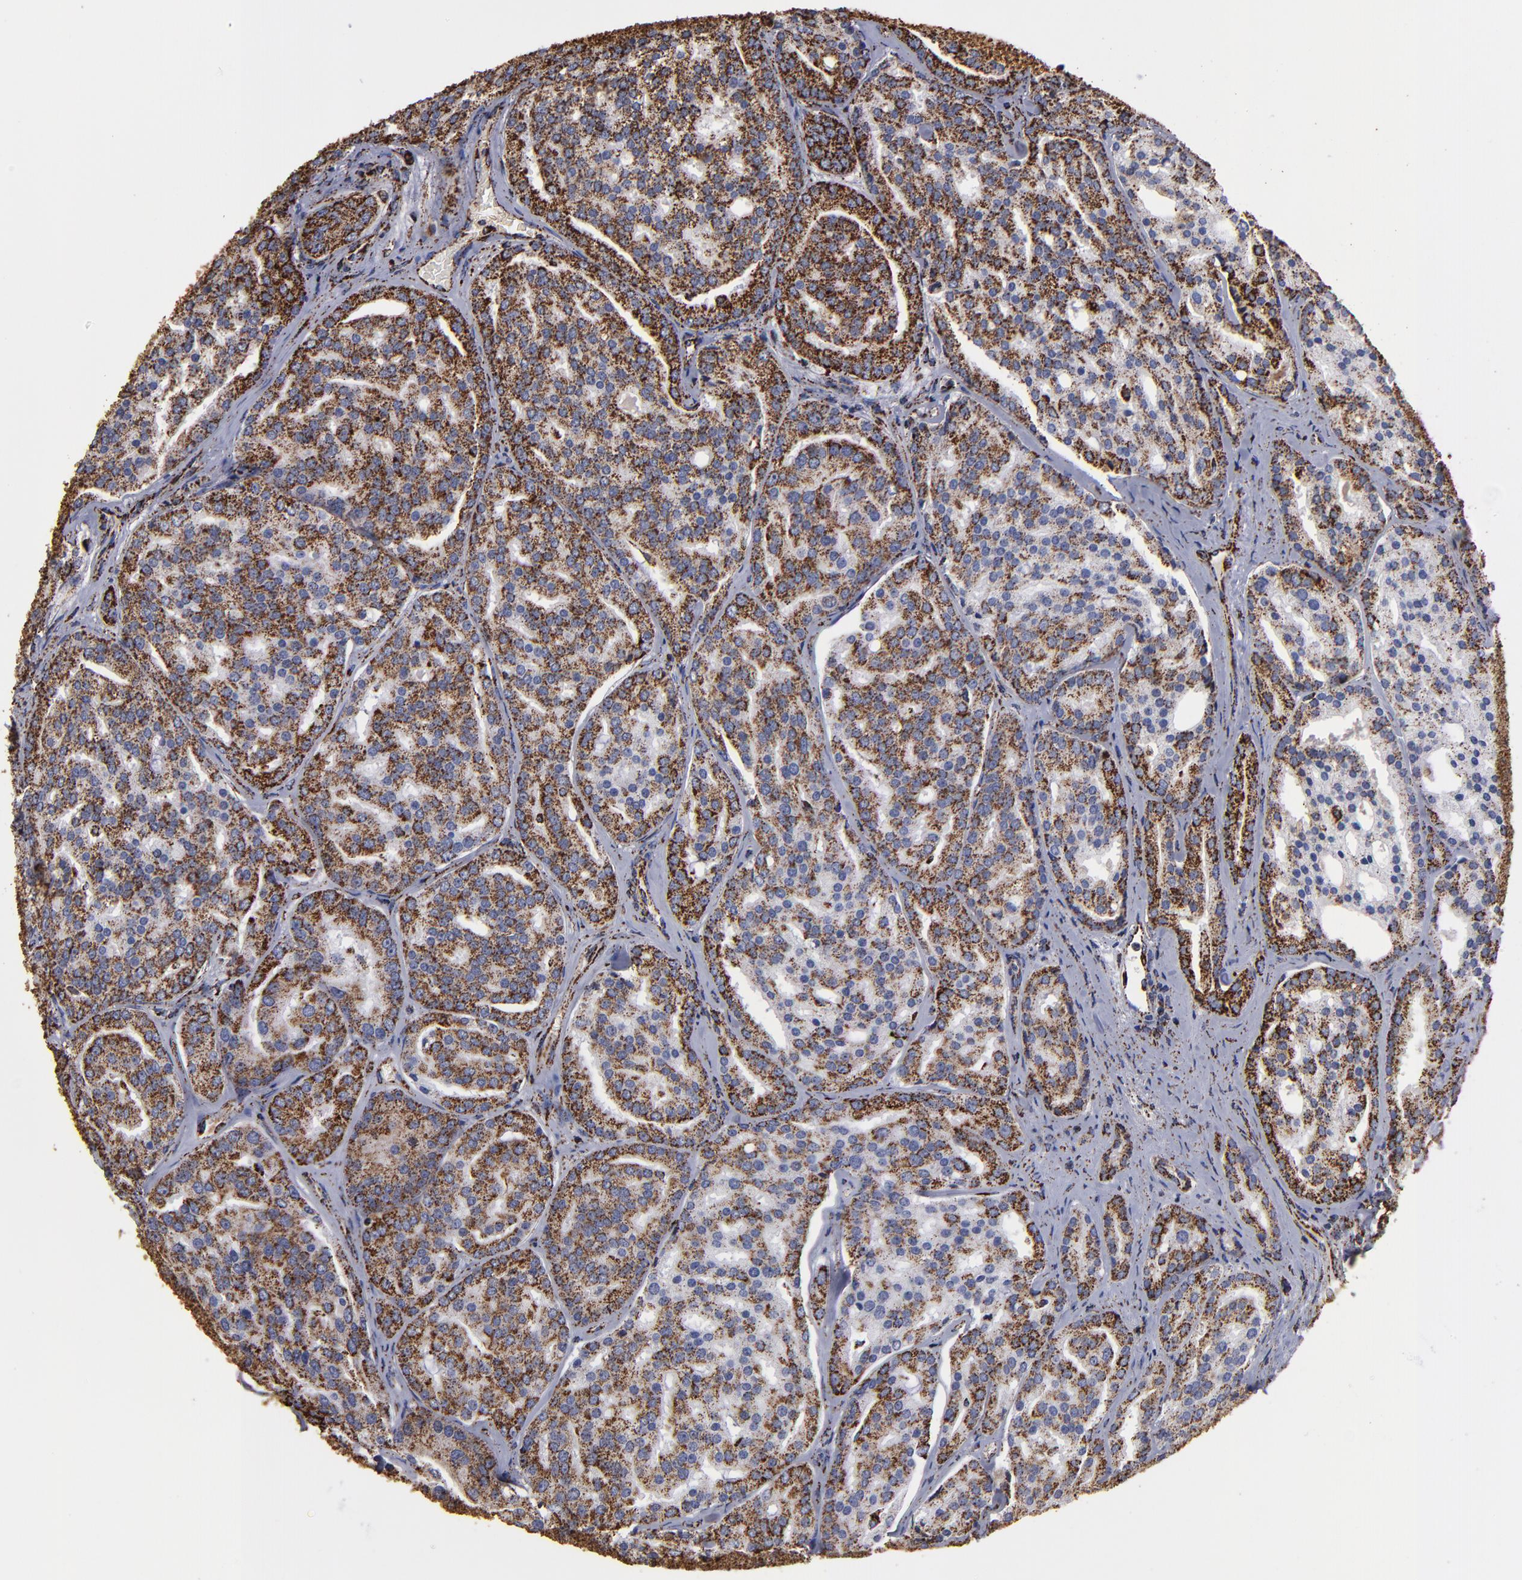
{"staining": {"intensity": "strong", "quantity": ">75%", "location": "cytoplasmic/membranous"}, "tissue": "prostate cancer", "cell_type": "Tumor cells", "image_type": "cancer", "snomed": [{"axis": "morphology", "description": "Adenocarcinoma, High grade"}, {"axis": "topography", "description": "Prostate"}], "caption": "This is an image of IHC staining of prostate cancer, which shows strong staining in the cytoplasmic/membranous of tumor cells.", "gene": "SOD2", "patient": {"sex": "male", "age": 64}}